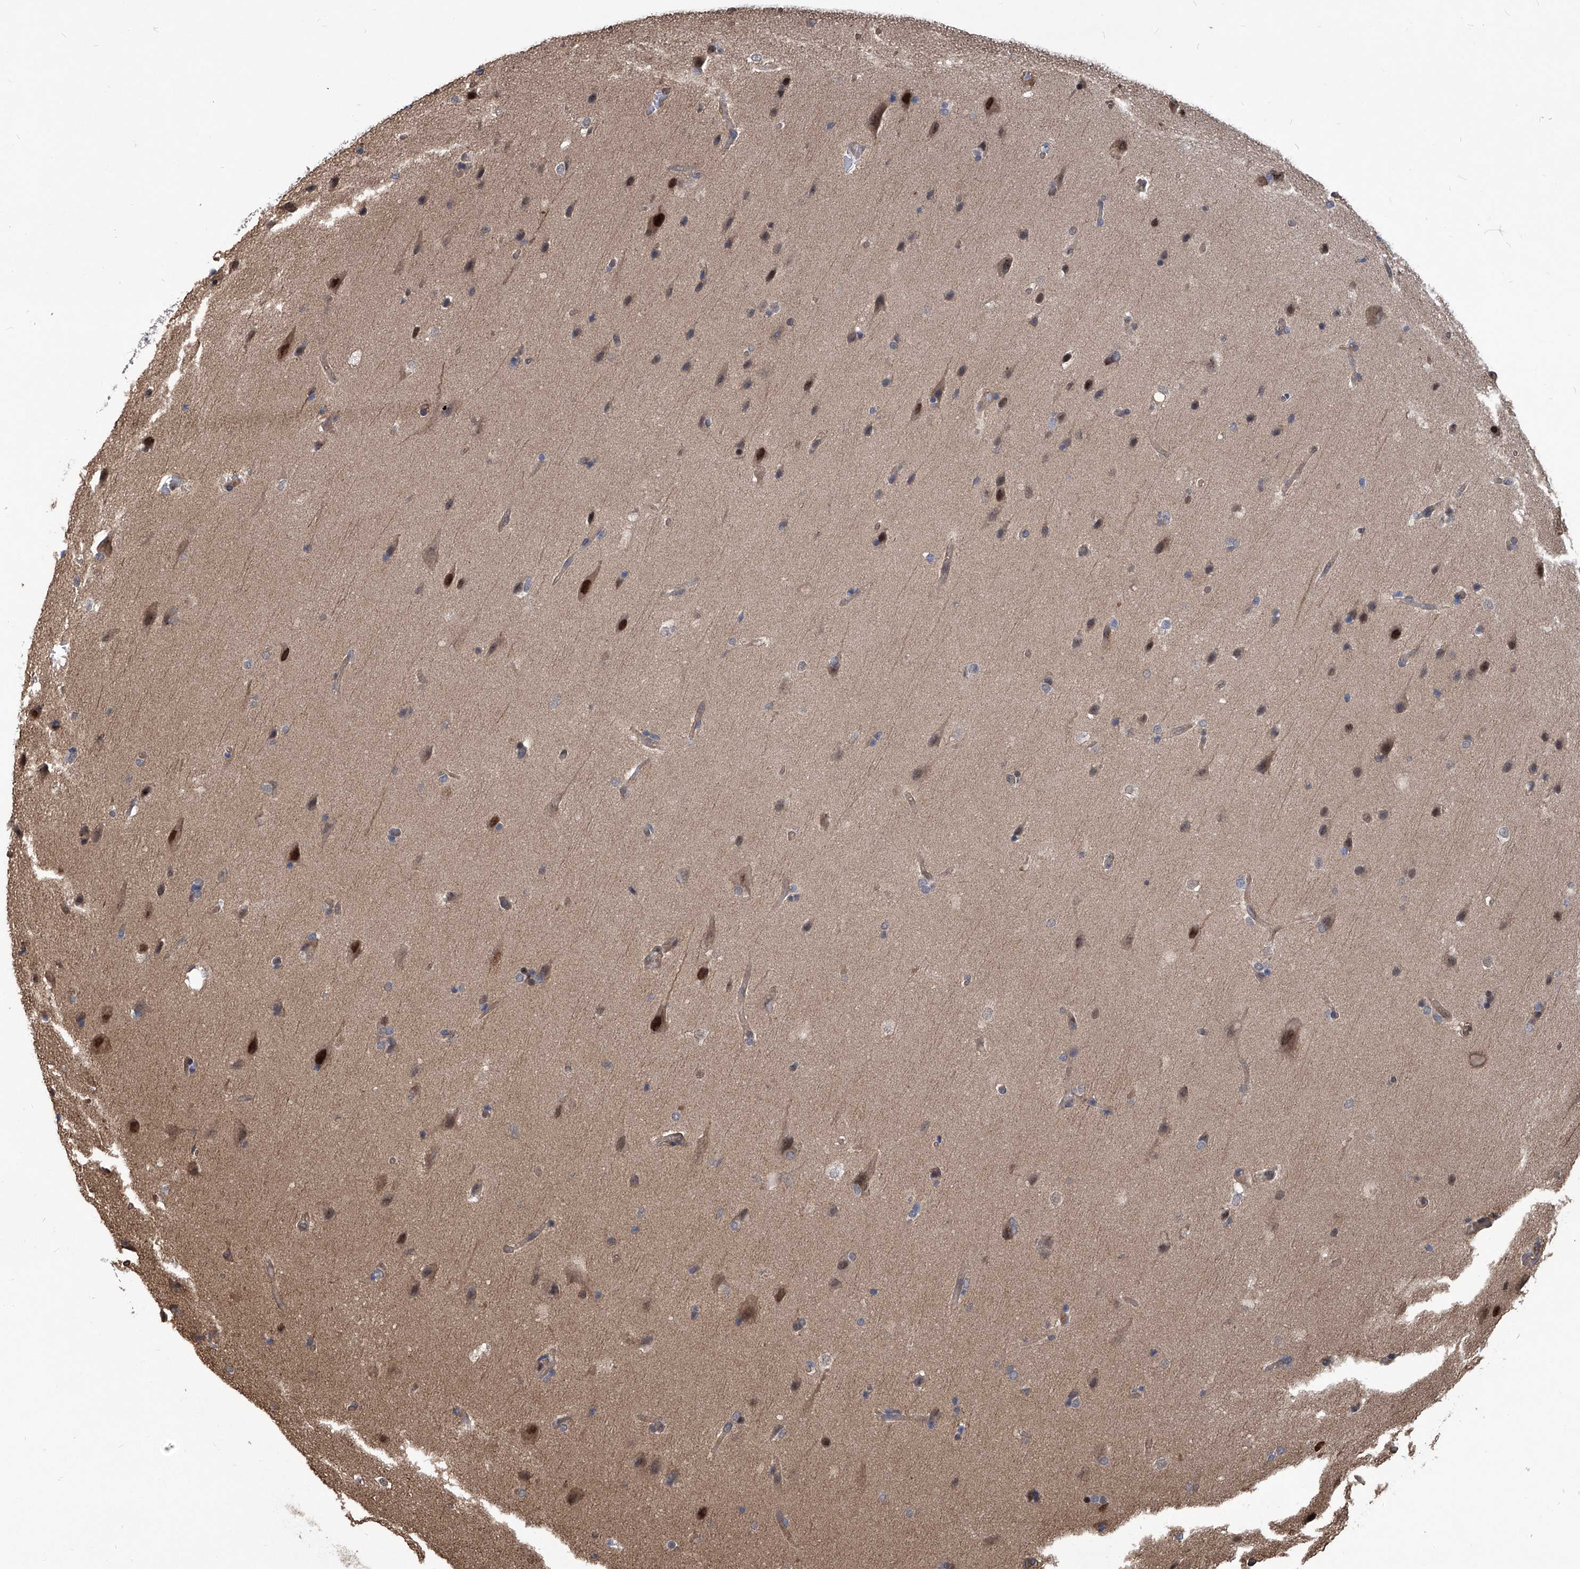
{"staining": {"intensity": "negative", "quantity": "none", "location": "none"}, "tissue": "glioma", "cell_type": "Tumor cells", "image_type": "cancer", "snomed": [{"axis": "morphology", "description": "Glioma, malignant, Low grade"}, {"axis": "topography", "description": "Brain"}], "caption": "IHC histopathology image of neoplastic tissue: malignant glioma (low-grade) stained with DAB reveals no significant protein staining in tumor cells.", "gene": "PSMB1", "patient": {"sex": "female", "age": 37}}